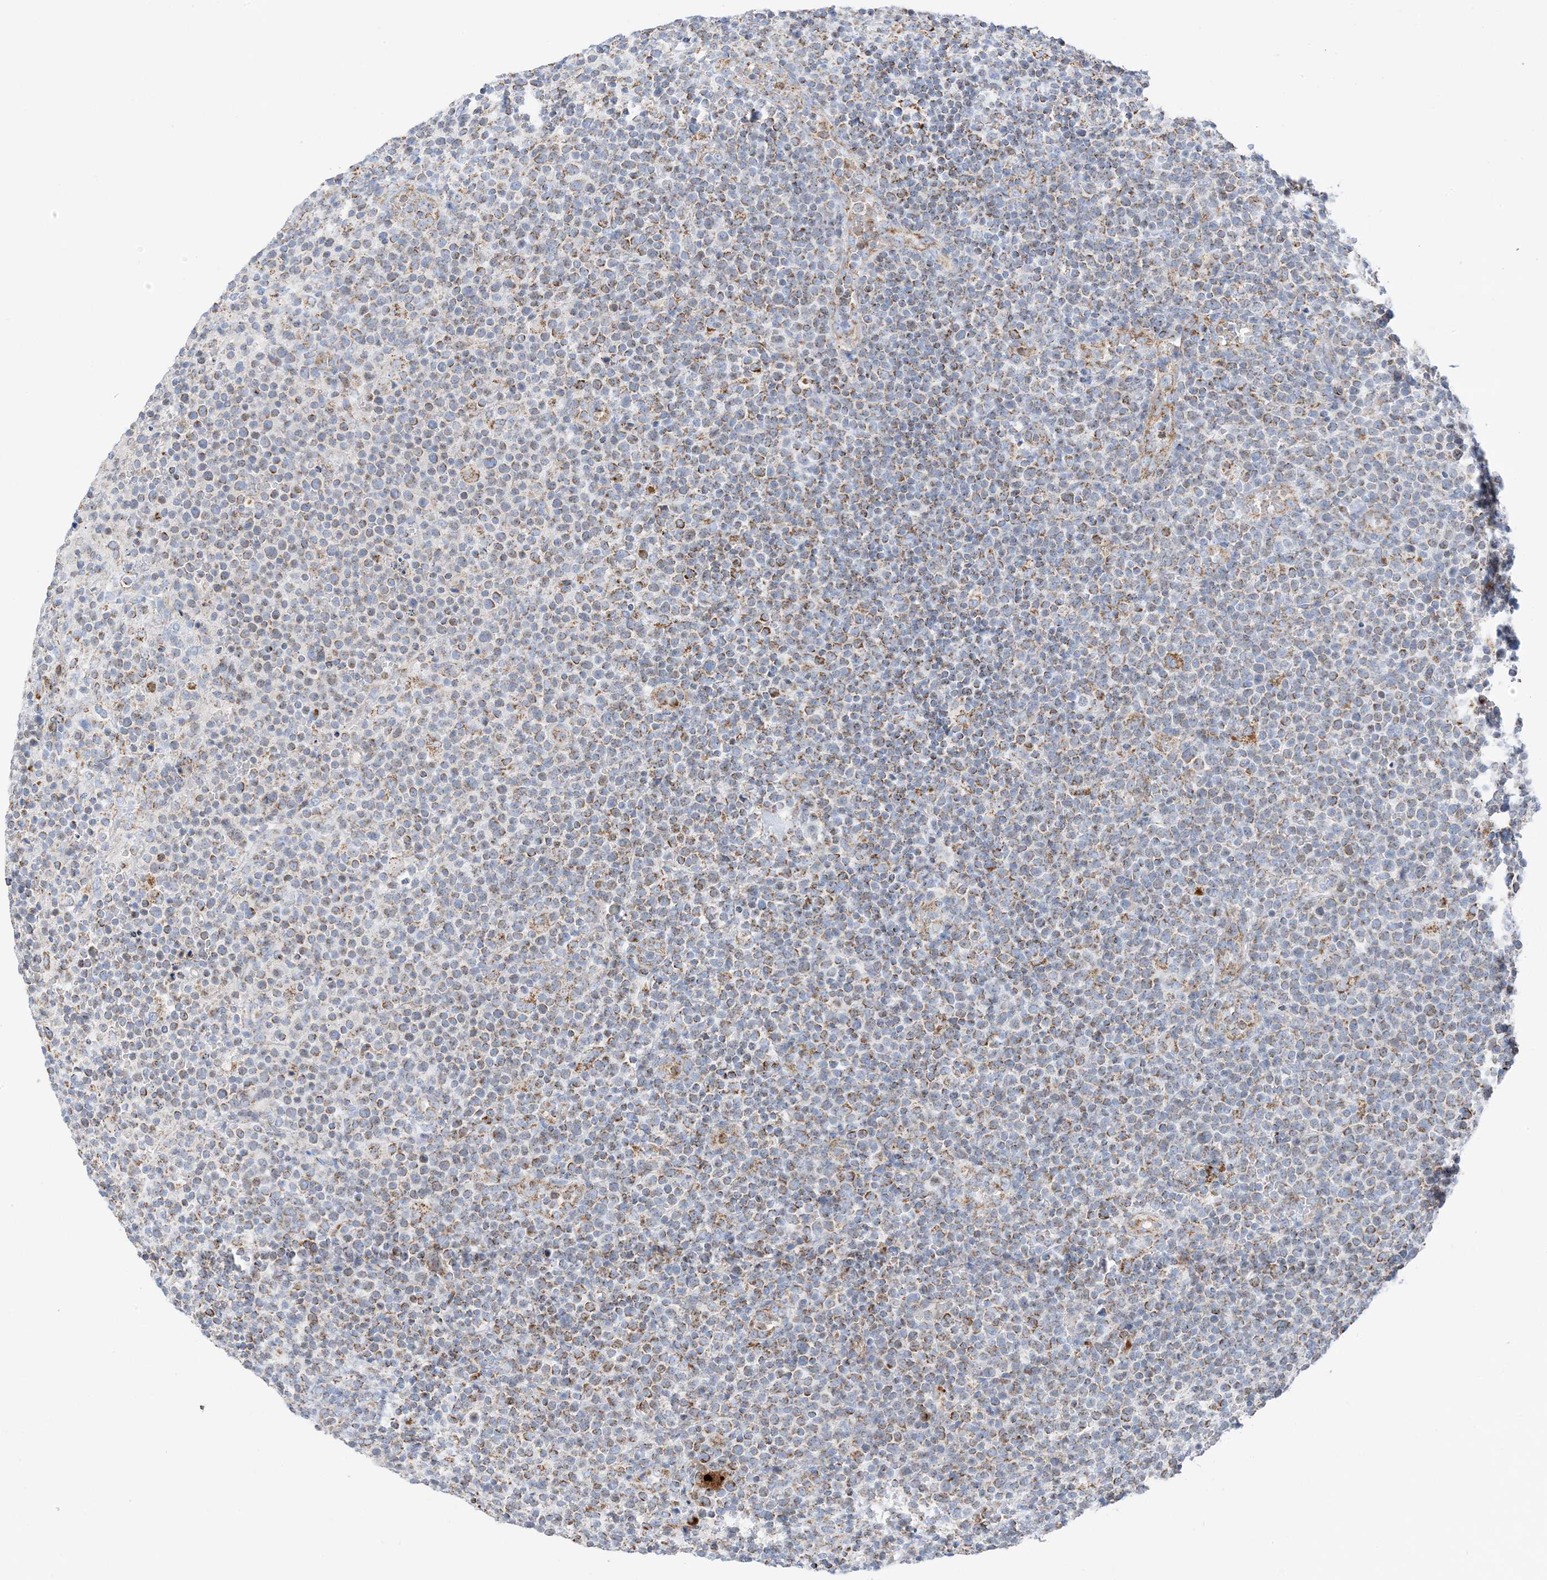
{"staining": {"intensity": "moderate", "quantity": ">75%", "location": "cytoplasmic/membranous"}, "tissue": "lymphoma", "cell_type": "Tumor cells", "image_type": "cancer", "snomed": [{"axis": "morphology", "description": "Malignant lymphoma, non-Hodgkin's type, High grade"}, {"axis": "topography", "description": "Lymph node"}], "caption": "The histopathology image shows immunohistochemical staining of high-grade malignant lymphoma, non-Hodgkin's type. There is moderate cytoplasmic/membranous staining is seen in about >75% of tumor cells.", "gene": "CAPN13", "patient": {"sex": "male", "age": 61}}